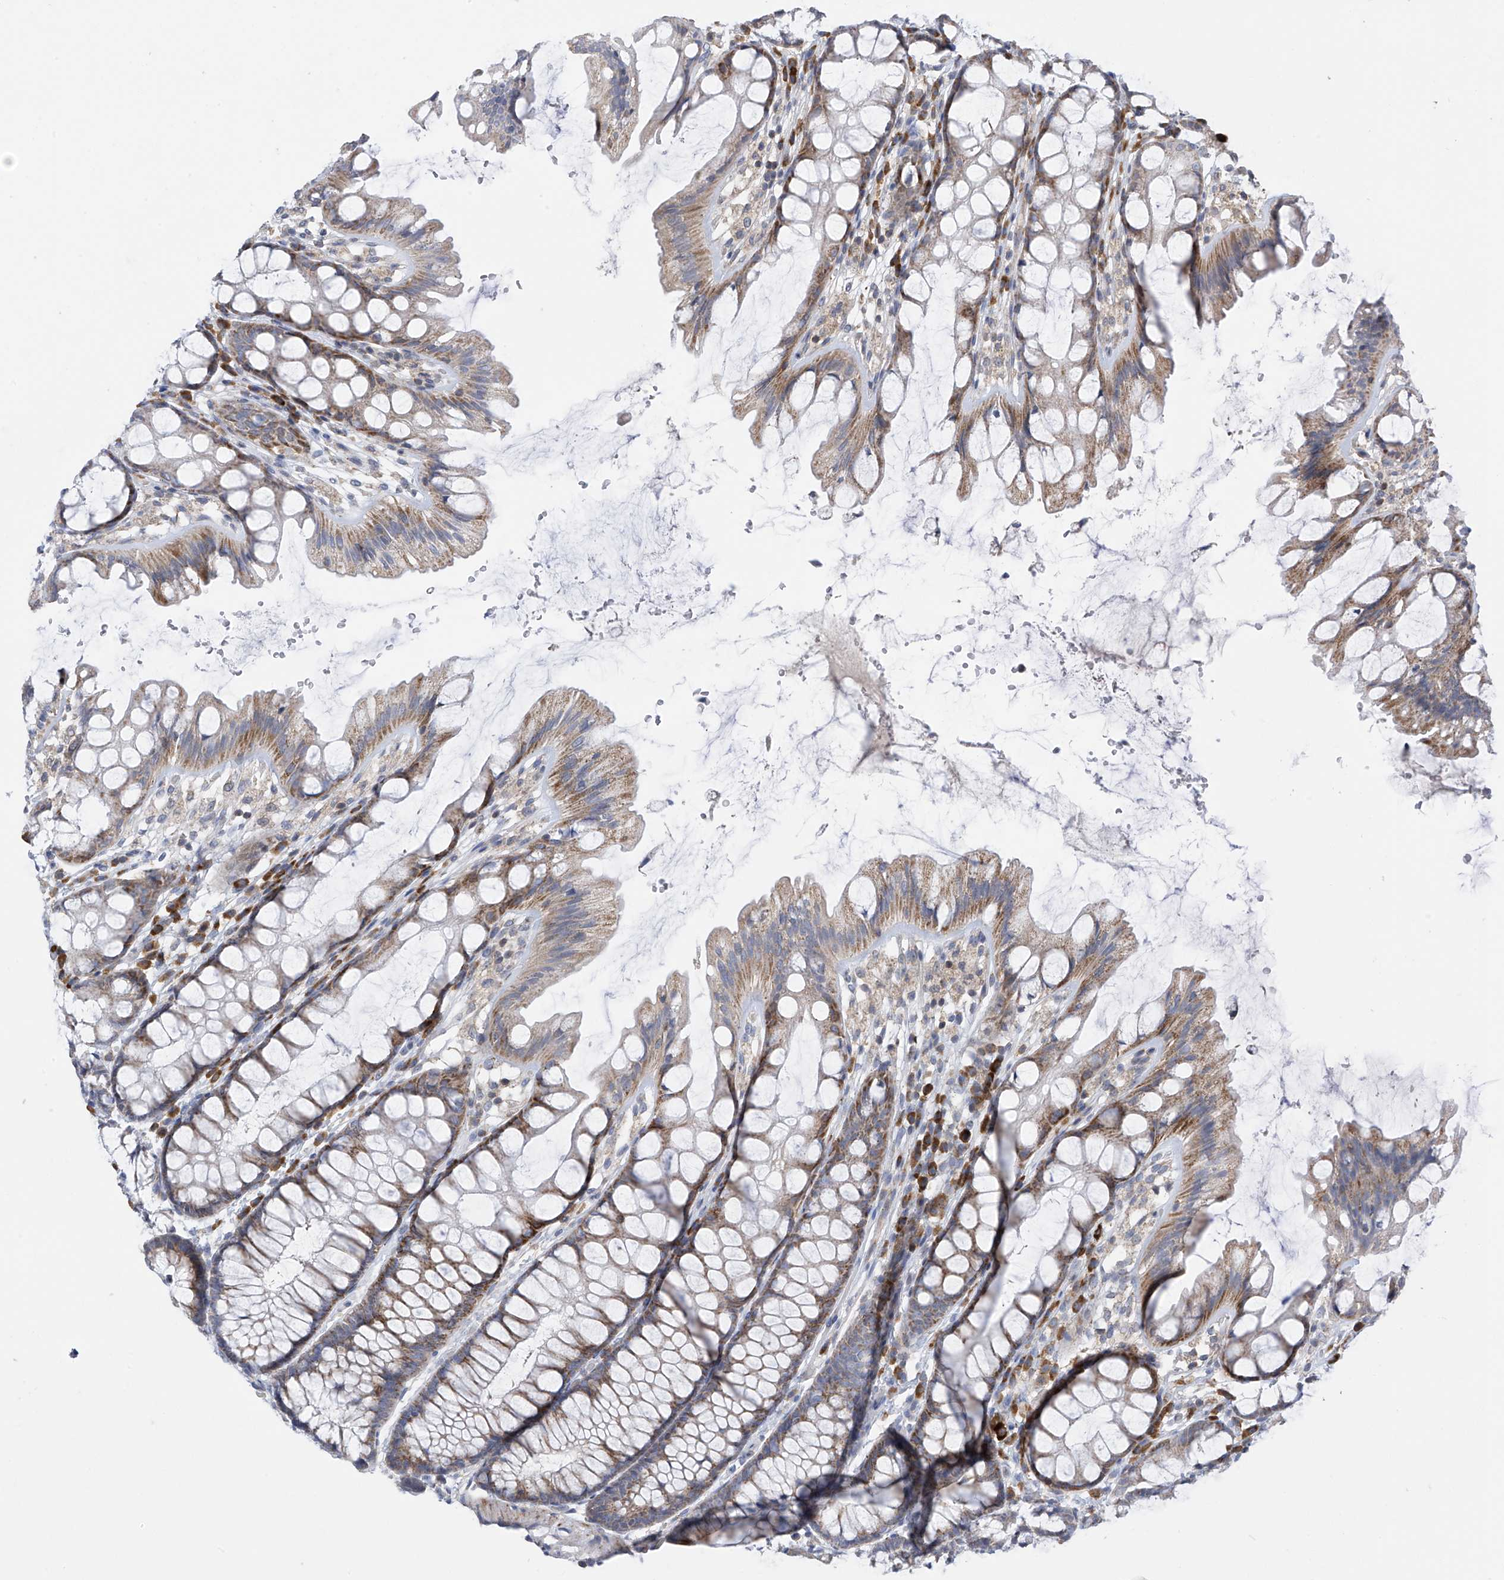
{"staining": {"intensity": "negative", "quantity": "none", "location": "none"}, "tissue": "colon", "cell_type": "Endothelial cells", "image_type": "normal", "snomed": [{"axis": "morphology", "description": "Normal tissue, NOS"}, {"axis": "topography", "description": "Colon"}], "caption": "High magnification brightfield microscopy of normal colon stained with DAB (3,3'-diaminobenzidine) (brown) and counterstained with hematoxylin (blue): endothelial cells show no significant positivity.", "gene": "SLCO4A1", "patient": {"sex": "male", "age": 47}}